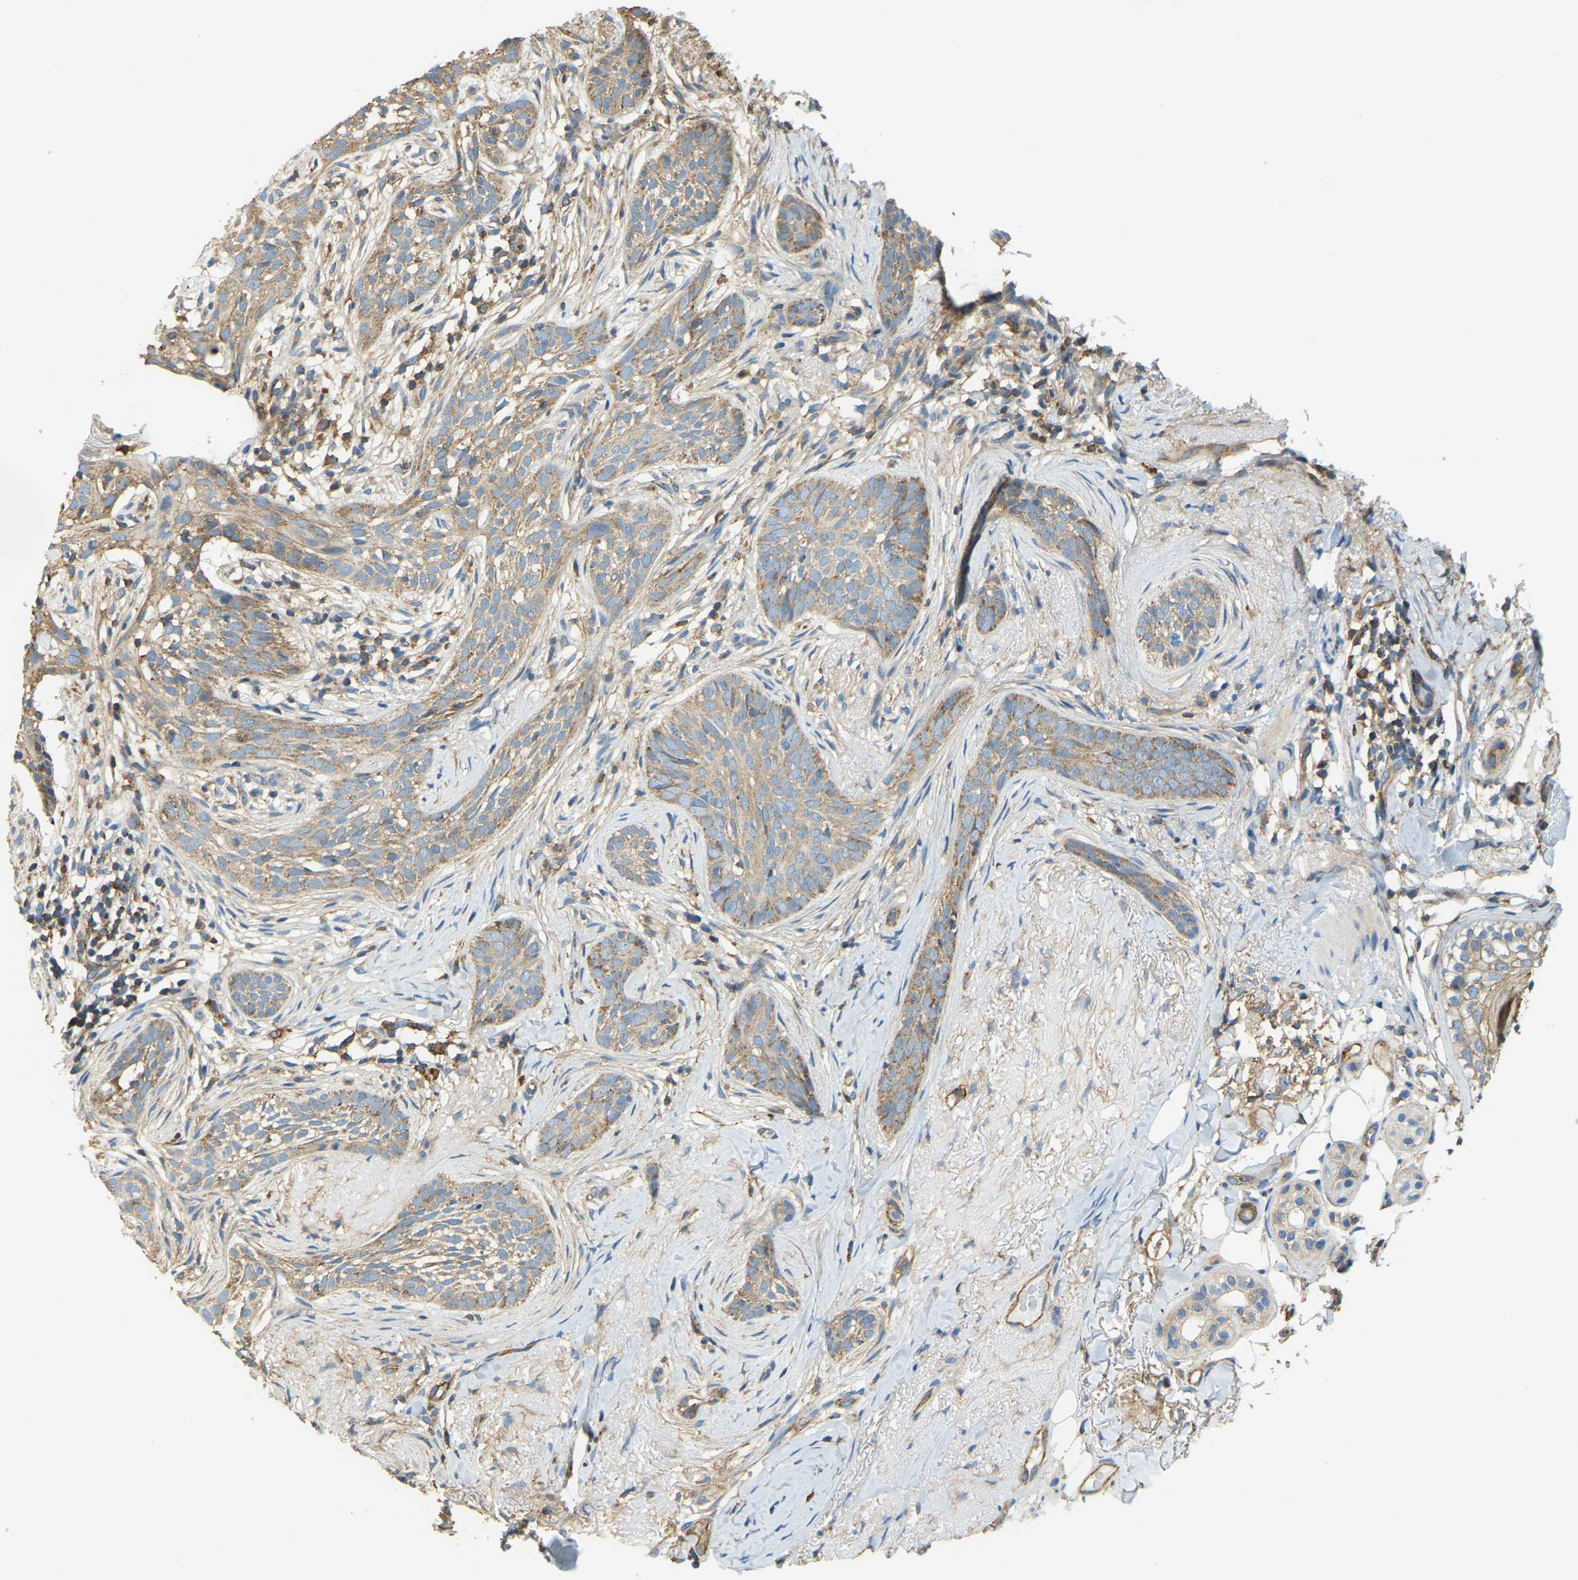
{"staining": {"intensity": "moderate", "quantity": ">75%", "location": "cytoplasmic/membranous"}, "tissue": "skin cancer", "cell_type": "Tumor cells", "image_type": "cancer", "snomed": [{"axis": "morphology", "description": "Basal cell carcinoma"}, {"axis": "topography", "description": "Skin"}], "caption": "Moderate cytoplasmic/membranous expression is appreciated in about >75% of tumor cells in skin cancer.", "gene": "AHNAK", "patient": {"sex": "female", "age": 88}}